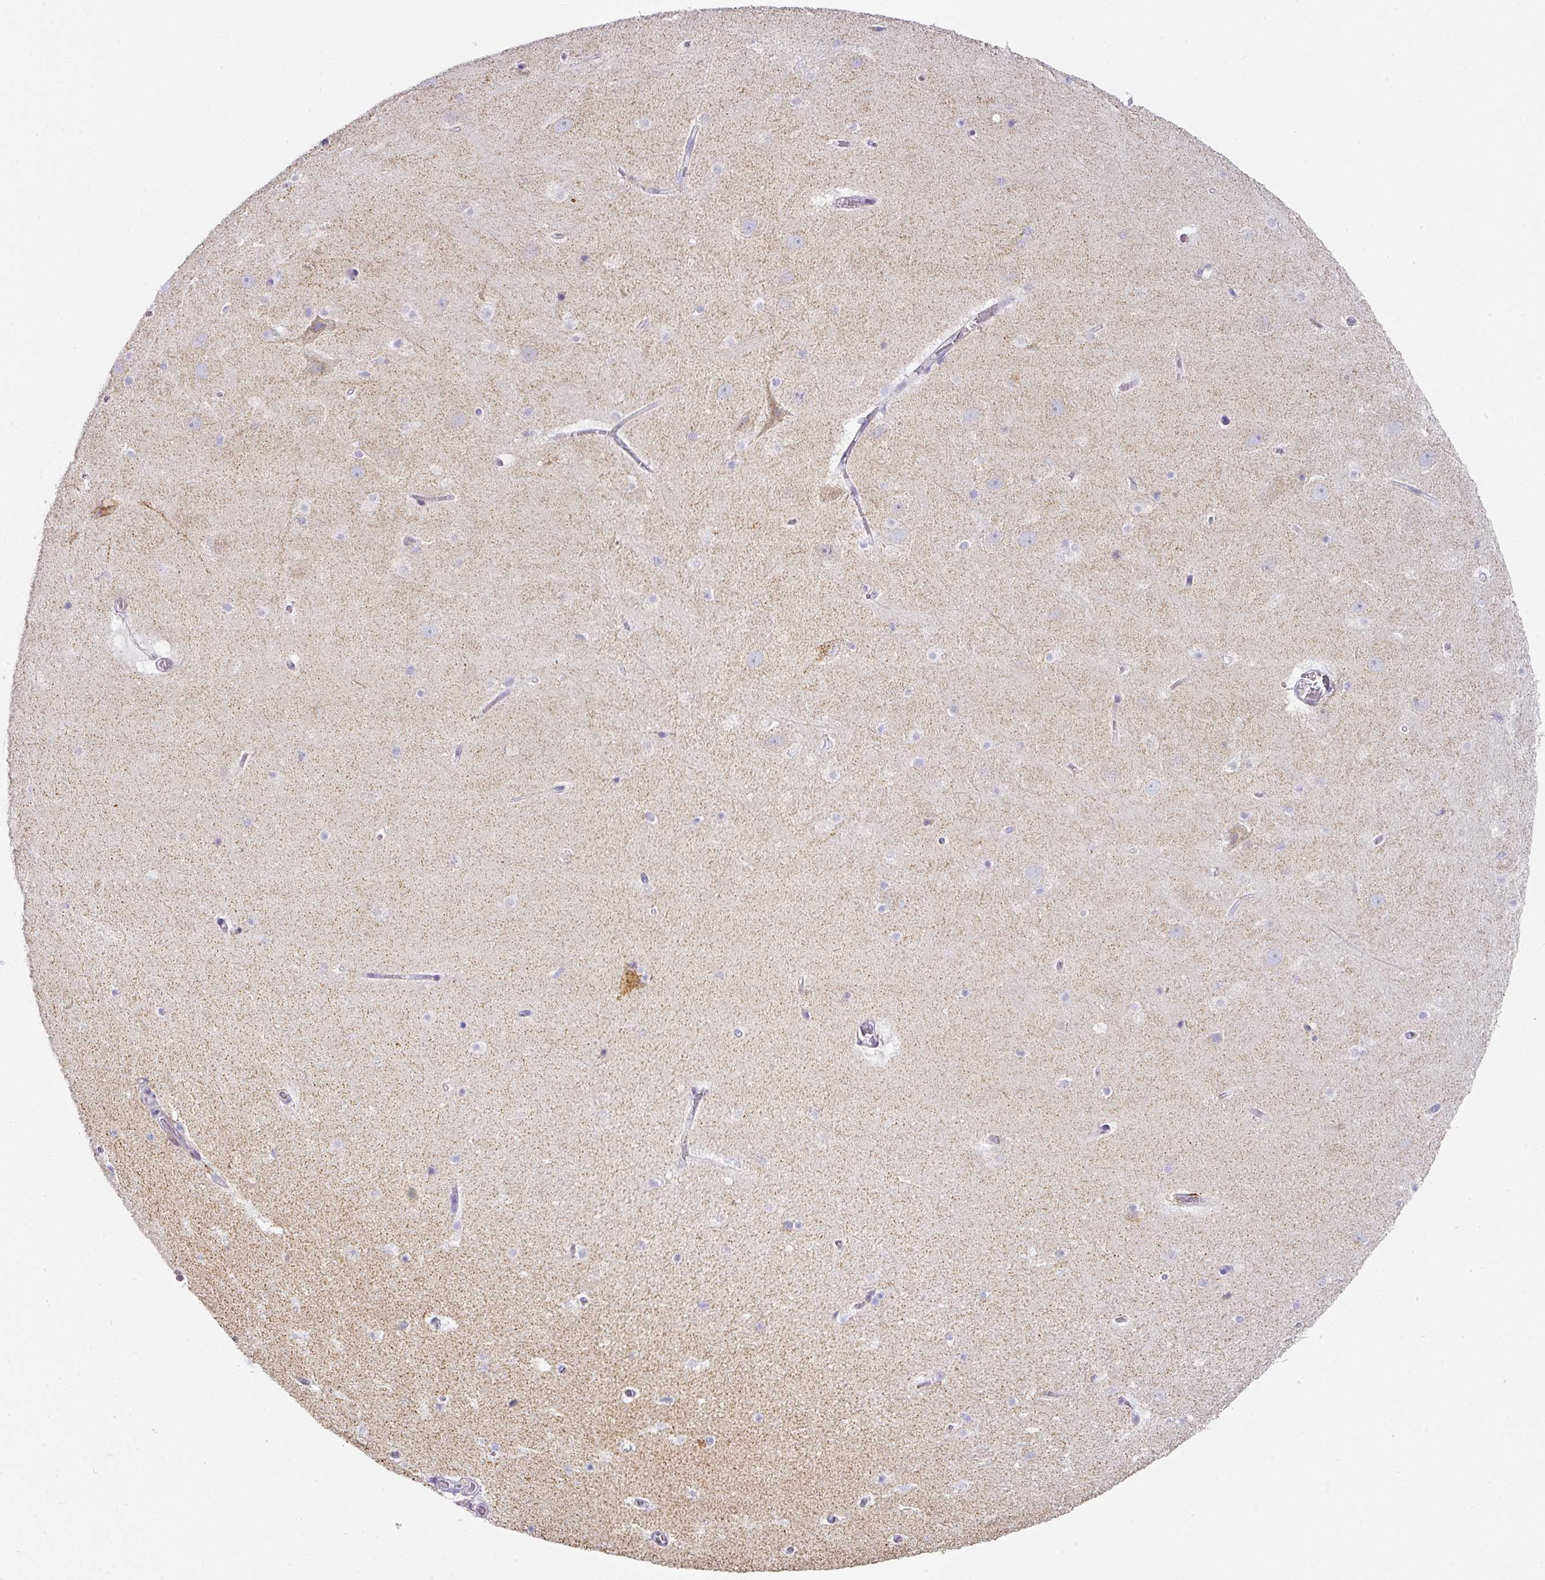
{"staining": {"intensity": "negative", "quantity": "none", "location": "none"}, "tissue": "hippocampus", "cell_type": "Glial cells", "image_type": "normal", "snomed": [{"axis": "morphology", "description": "Normal tissue, NOS"}, {"axis": "topography", "description": "Hippocampus"}], "caption": "A high-resolution micrograph shows immunohistochemistry (IHC) staining of normal hippocampus, which shows no significant expression in glial cells. Brightfield microscopy of immunohistochemistry stained with DAB (3,3'-diaminobenzidine) (brown) and hematoxylin (blue), captured at high magnification.", "gene": "ANKRD29", "patient": {"sex": "male", "age": 37}}